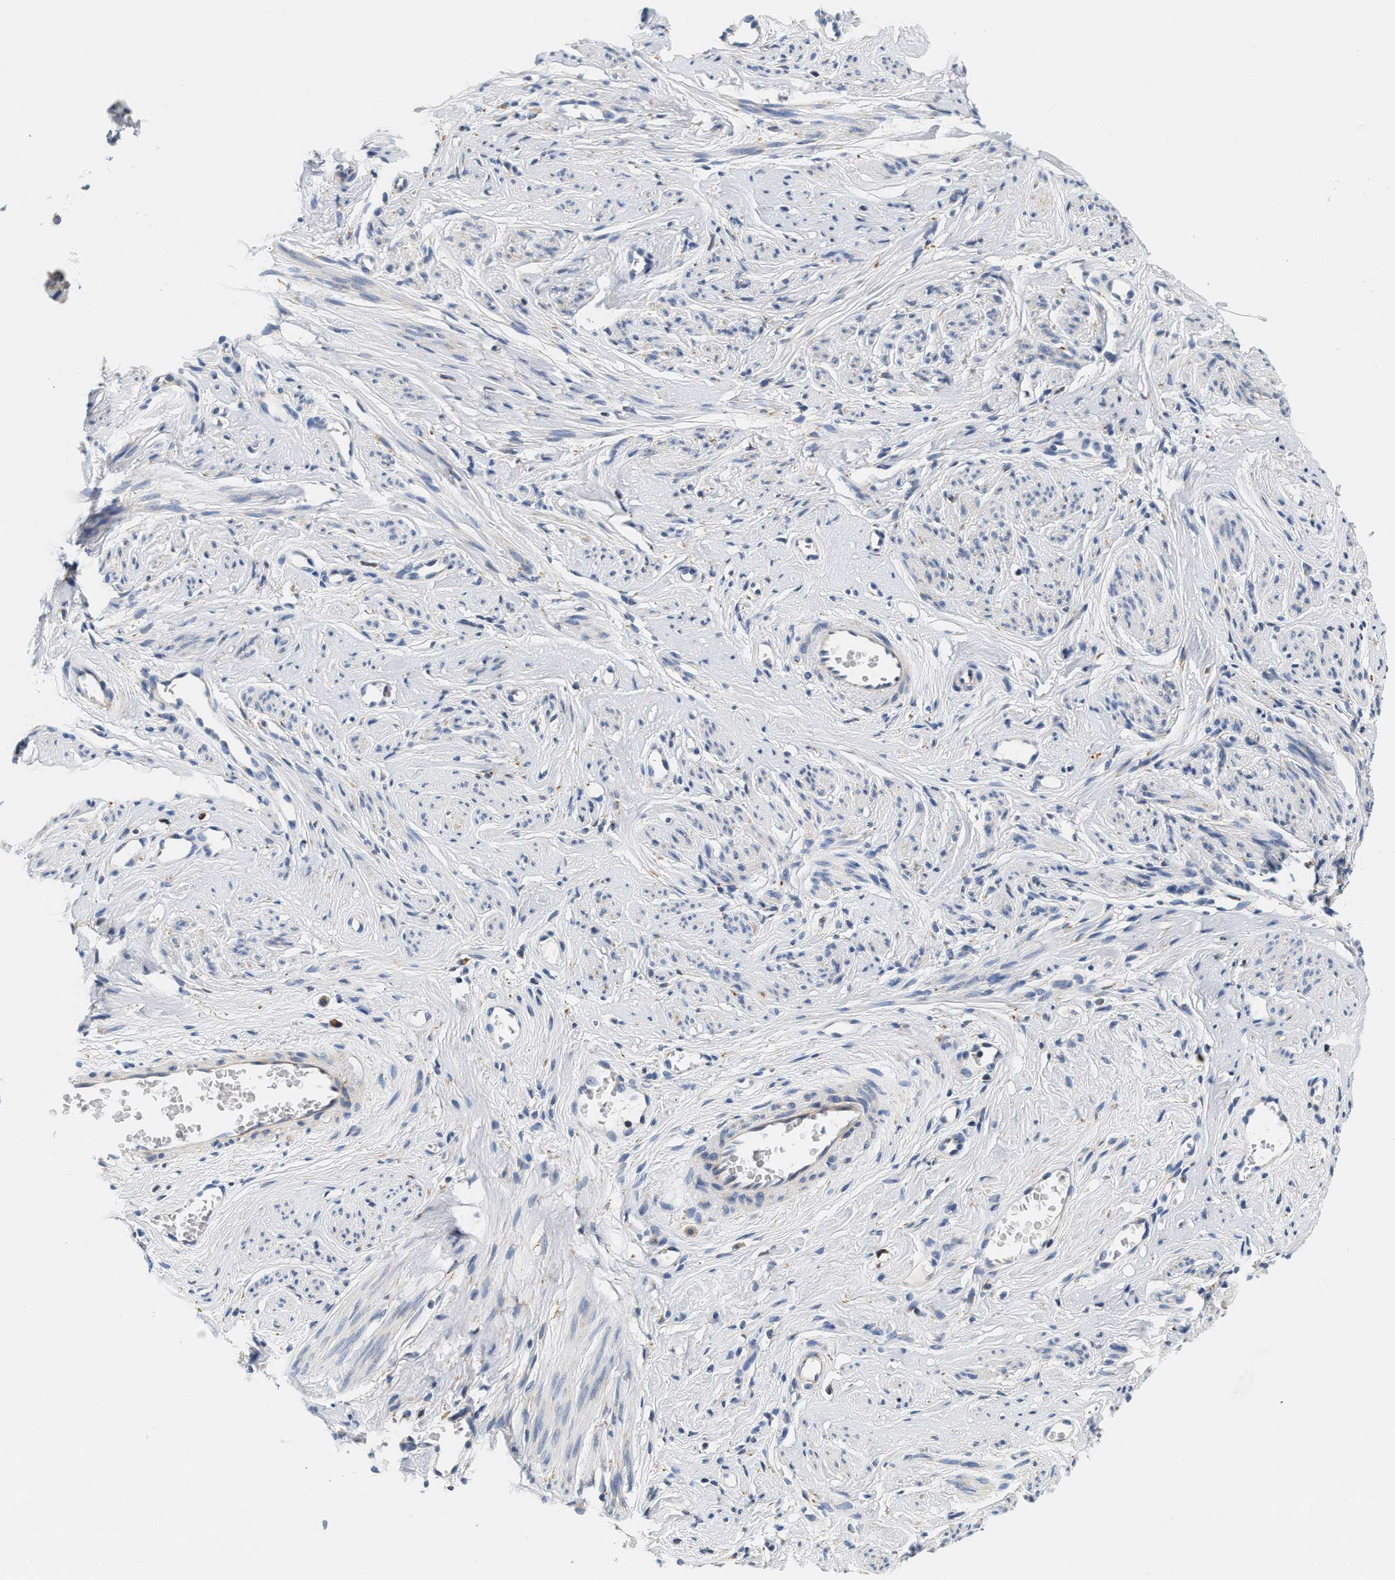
{"staining": {"intensity": "weak", "quantity": "<25%", "location": "cytoplasmic/membranous"}, "tissue": "cervix", "cell_type": "Squamous epithelial cells", "image_type": "normal", "snomed": [{"axis": "morphology", "description": "Normal tissue, NOS"}, {"axis": "topography", "description": "Cervix"}], "caption": "Micrograph shows no protein expression in squamous epithelial cells of normal cervix. (Stains: DAB IHC with hematoxylin counter stain, Microscopy: brightfield microscopy at high magnification).", "gene": "HDHD3", "patient": {"sex": "female", "age": 77}}